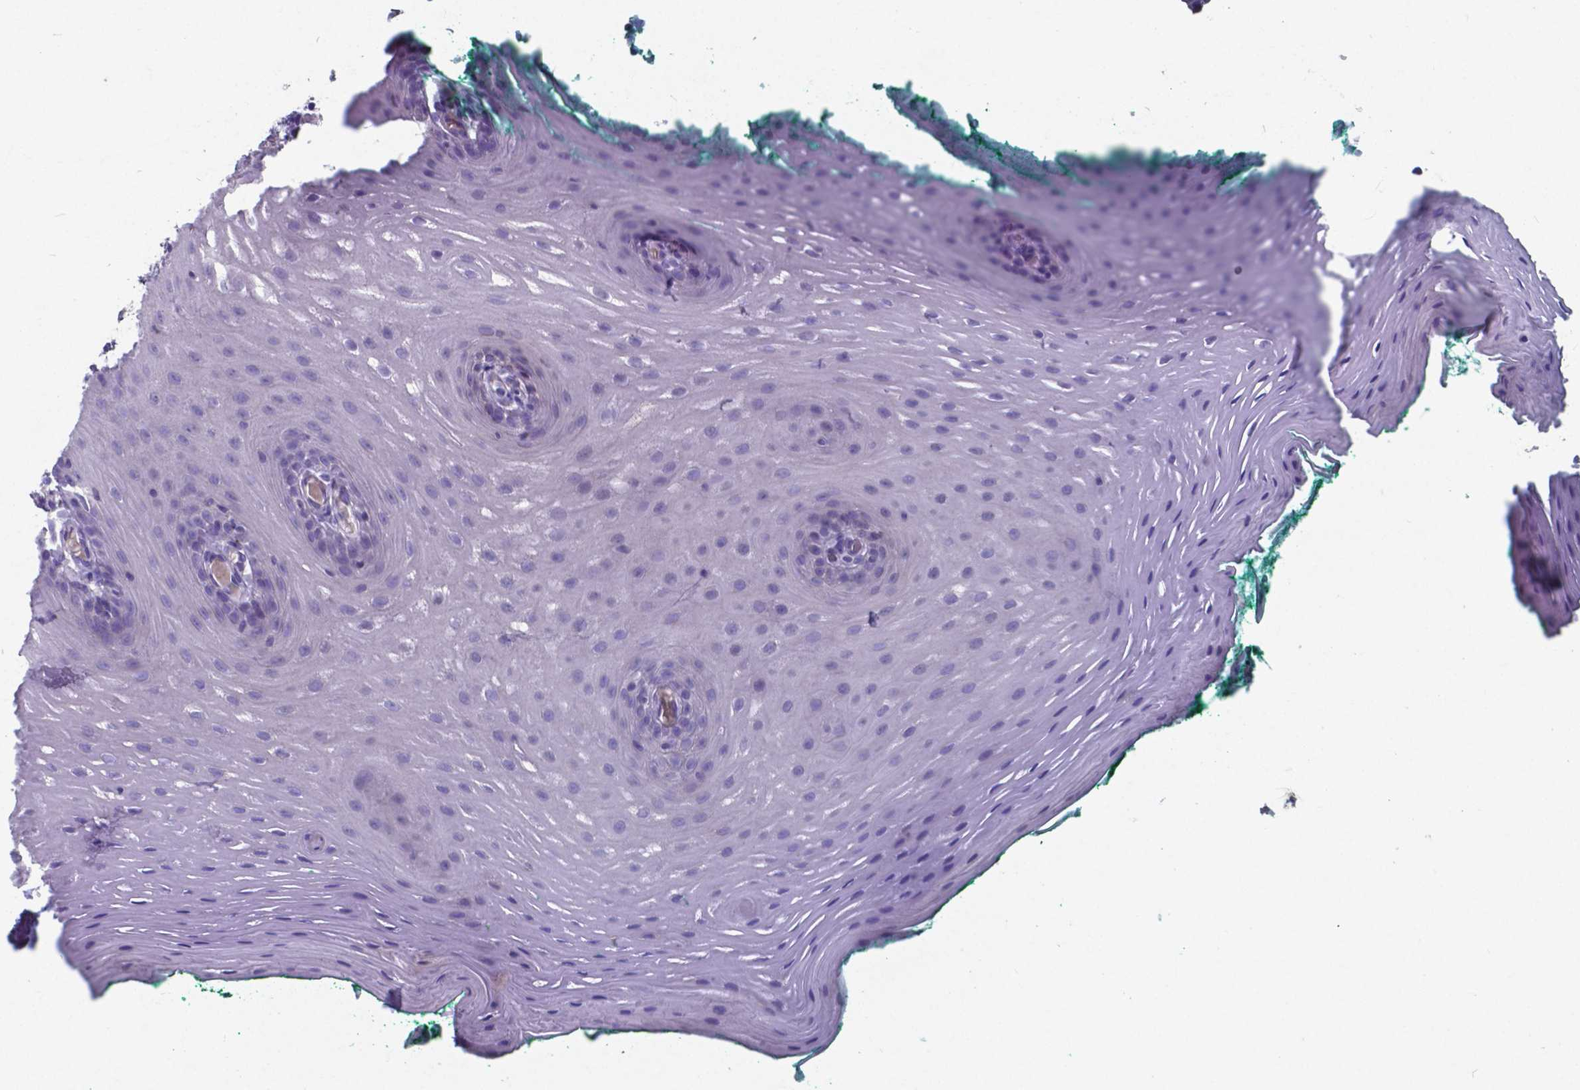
{"staining": {"intensity": "weak", "quantity": "<25%", "location": "cytoplasmic/membranous,nuclear"}, "tissue": "oral mucosa", "cell_type": "Squamous epithelial cells", "image_type": "normal", "snomed": [{"axis": "morphology", "description": "Normal tissue, NOS"}, {"axis": "morphology", "description": "Squamous cell carcinoma, NOS"}, {"axis": "topography", "description": "Oral tissue"}, {"axis": "topography", "description": "Head-Neck"}], "caption": "An immunohistochemistry photomicrograph of unremarkable oral mucosa is shown. There is no staining in squamous epithelial cells of oral mucosa.", "gene": "TTR", "patient": {"sex": "male", "age": 78}}